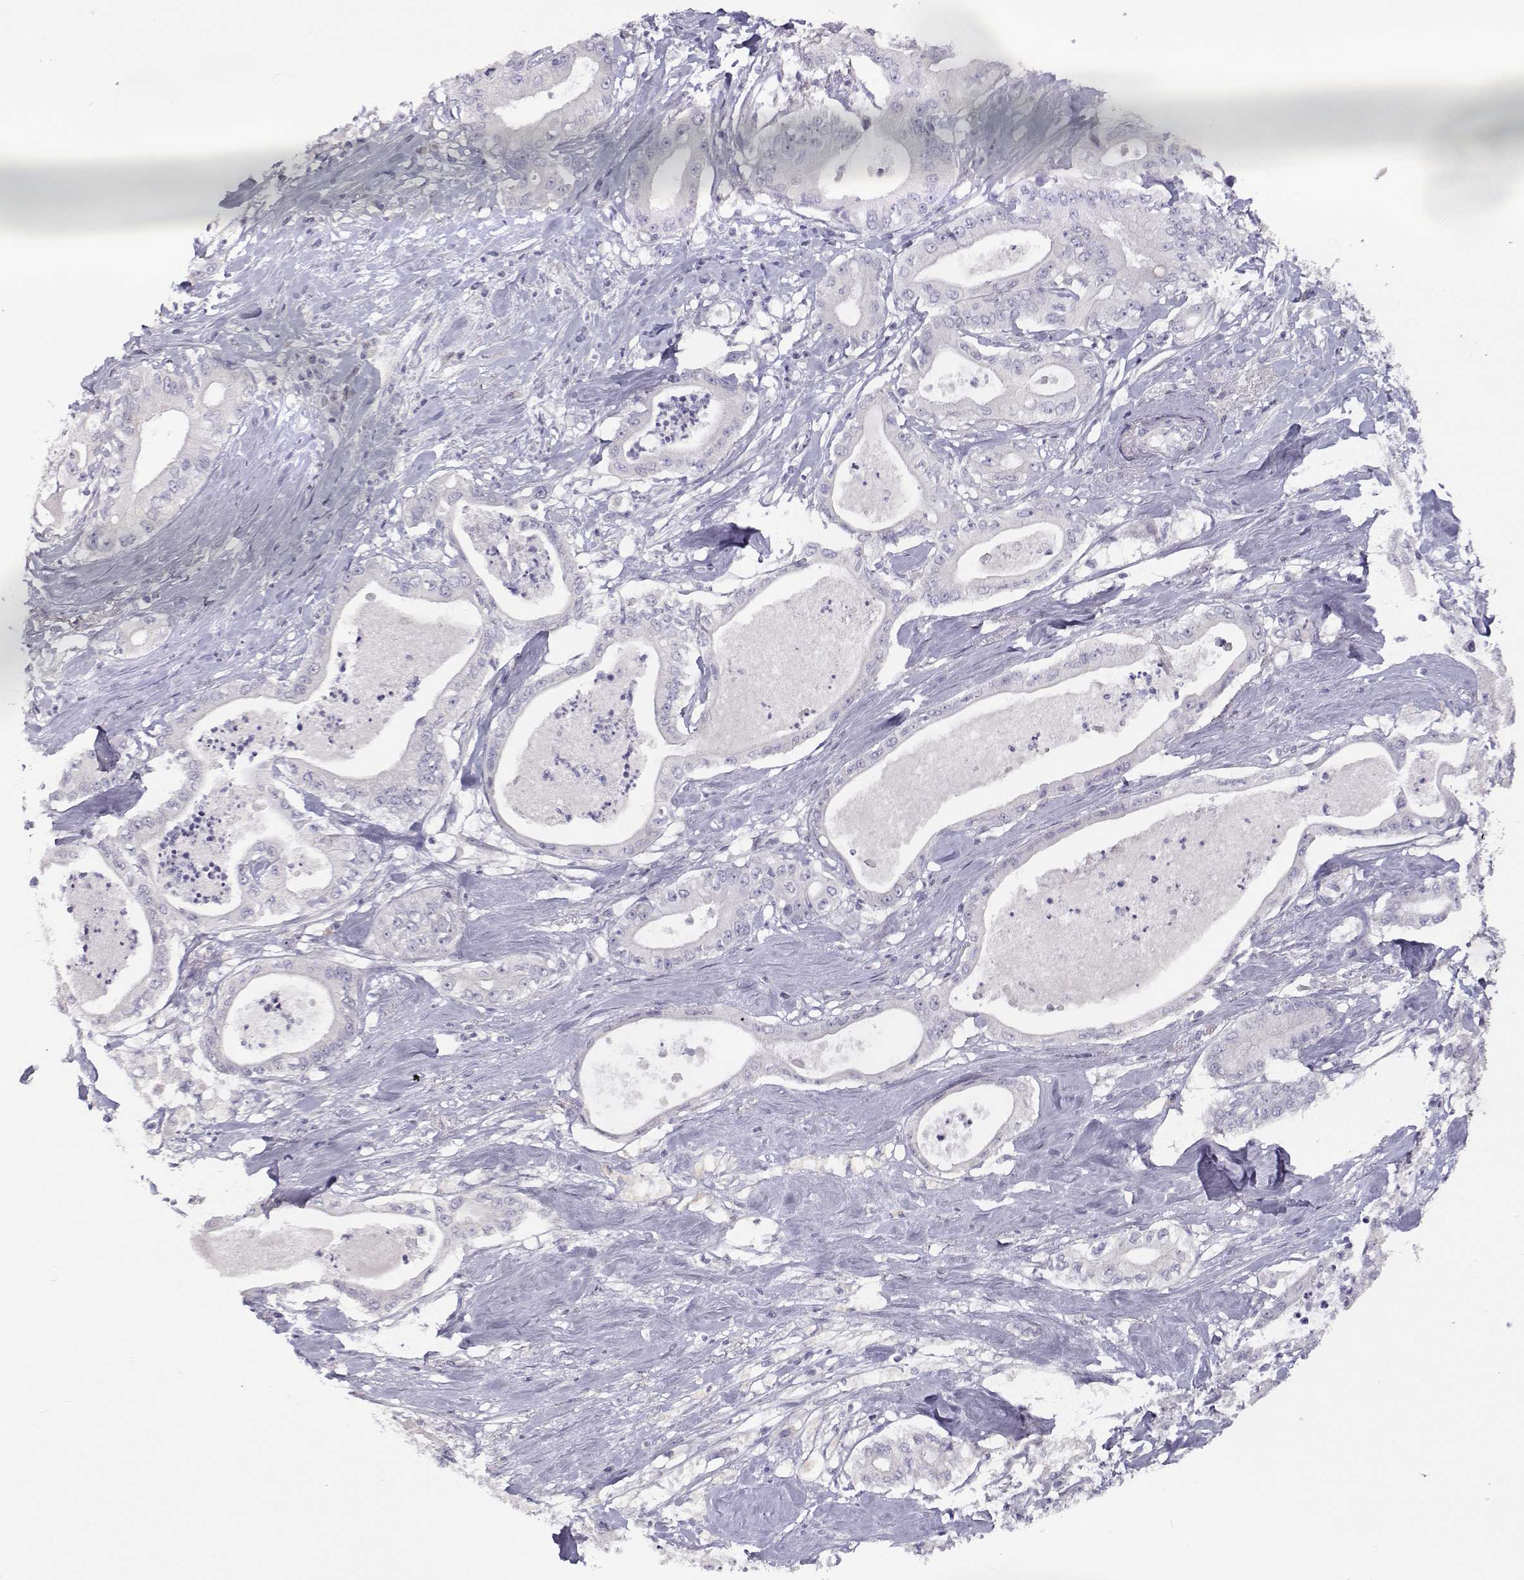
{"staining": {"intensity": "negative", "quantity": "none", "location": "none"}, "tissue": "pancreatic cancer", "cell_type": "Tumor cells", "image_type": "cancer", "snomed": [{"axis": "morphology", "description": "Adenocarcinoma, NOS"}, {"axis": "topography", "description": "Pancreas"}], "caption": "Pancreatic cancer (adenocarcinoma) was stained to show a protein in brown. There is no significant positivity in tumor cells.", "gene": "ANKRD65", "patient": {"sex": "male", "age": 71}}